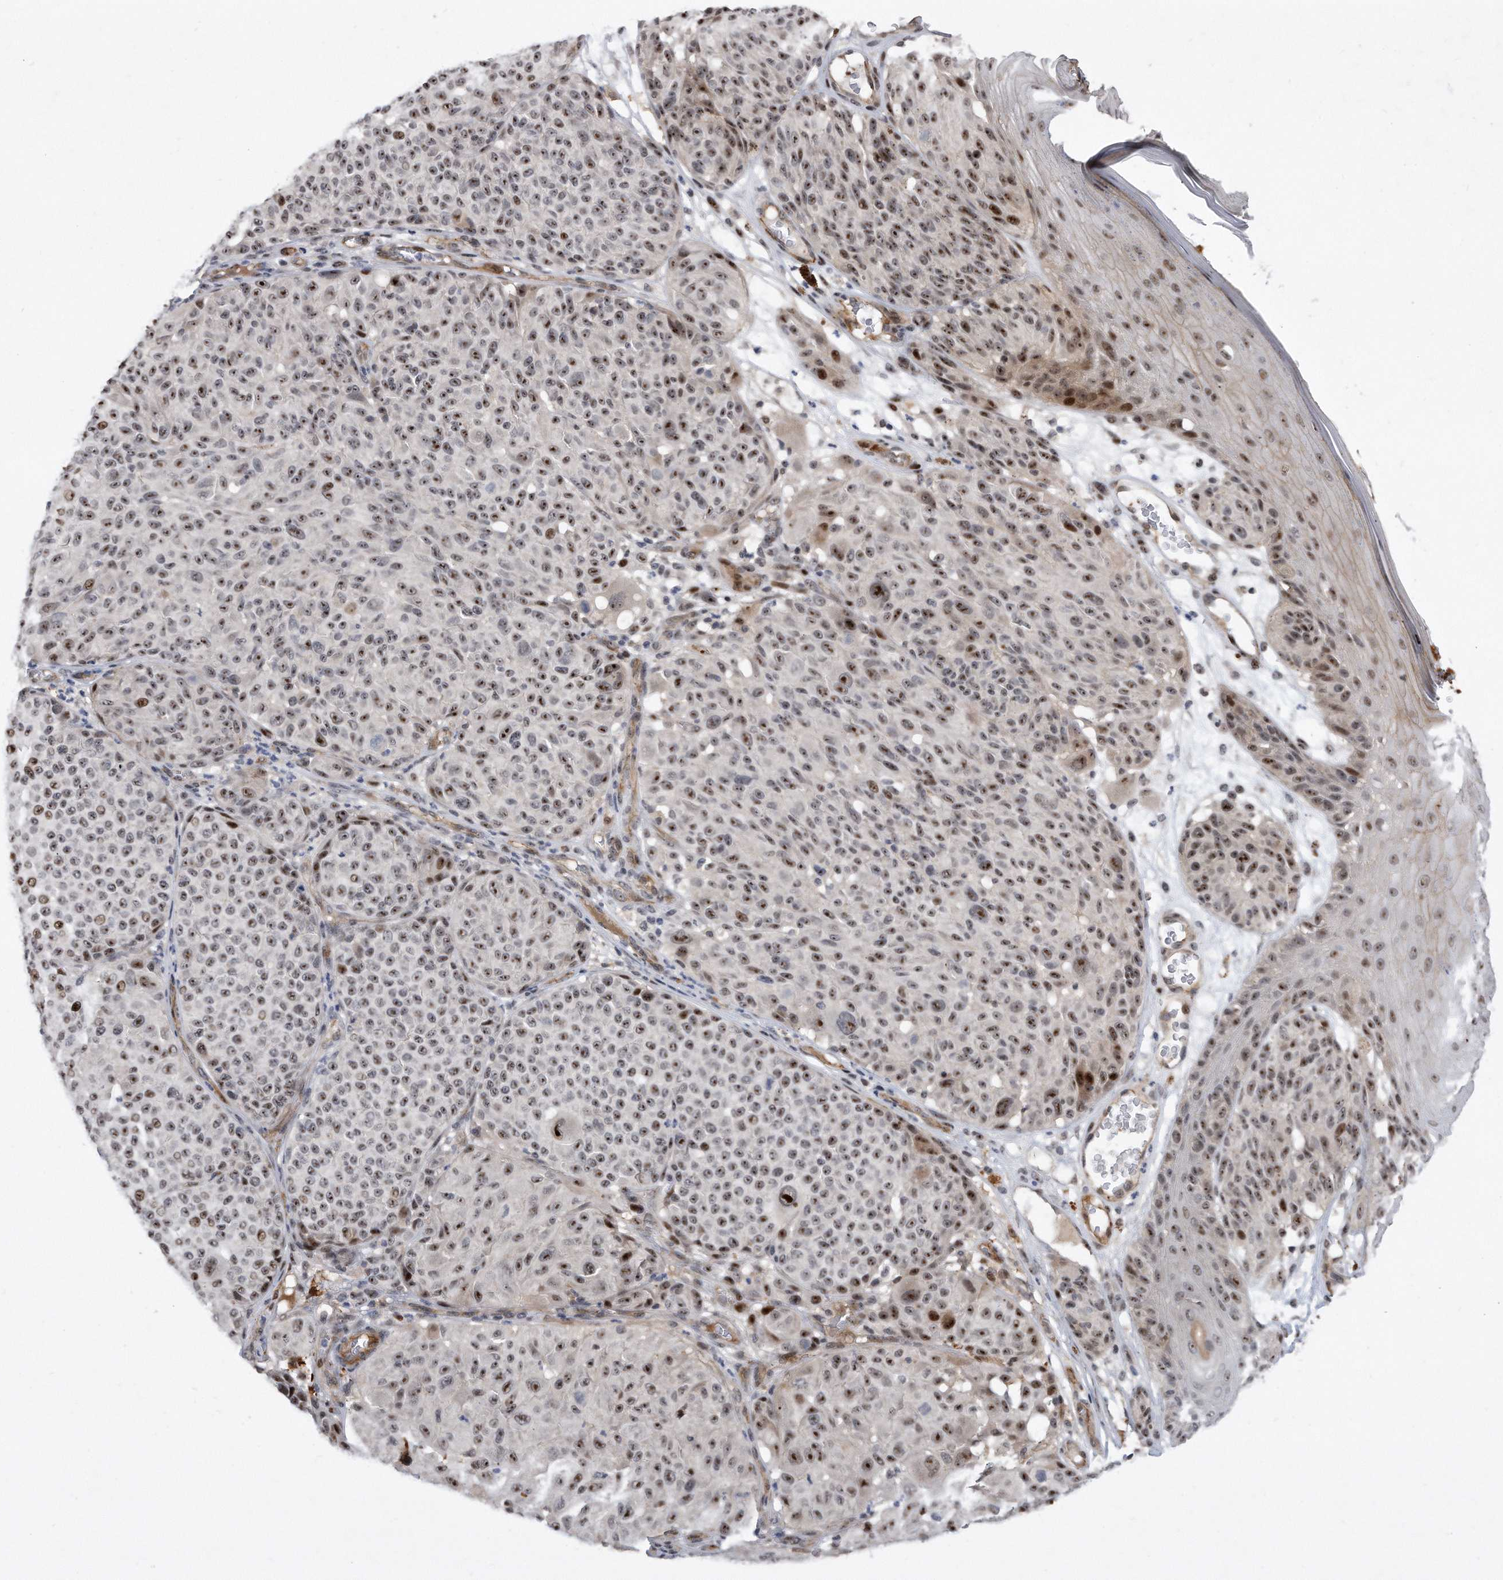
{"staining": {"intensity": "moderate", "quantity": ">75%", "location": "nuclear"}, "tissue": "melanoma", "cell_type": "Tumor cells", "image_type": "cancer", "snomed": [{"axis": "morphology", "description": "Malignant melanoma, NOS"}, {"axis": "topography", "description": "Skin"}], "caption": "This image exhibits immunohistochemistry (IHC) staining of malignant melanoma, with medium moderate nuclear staining in about >75% of tumor cells.", "gene": "PGBD2", "patient": {"sex": "male", "age": 83}}